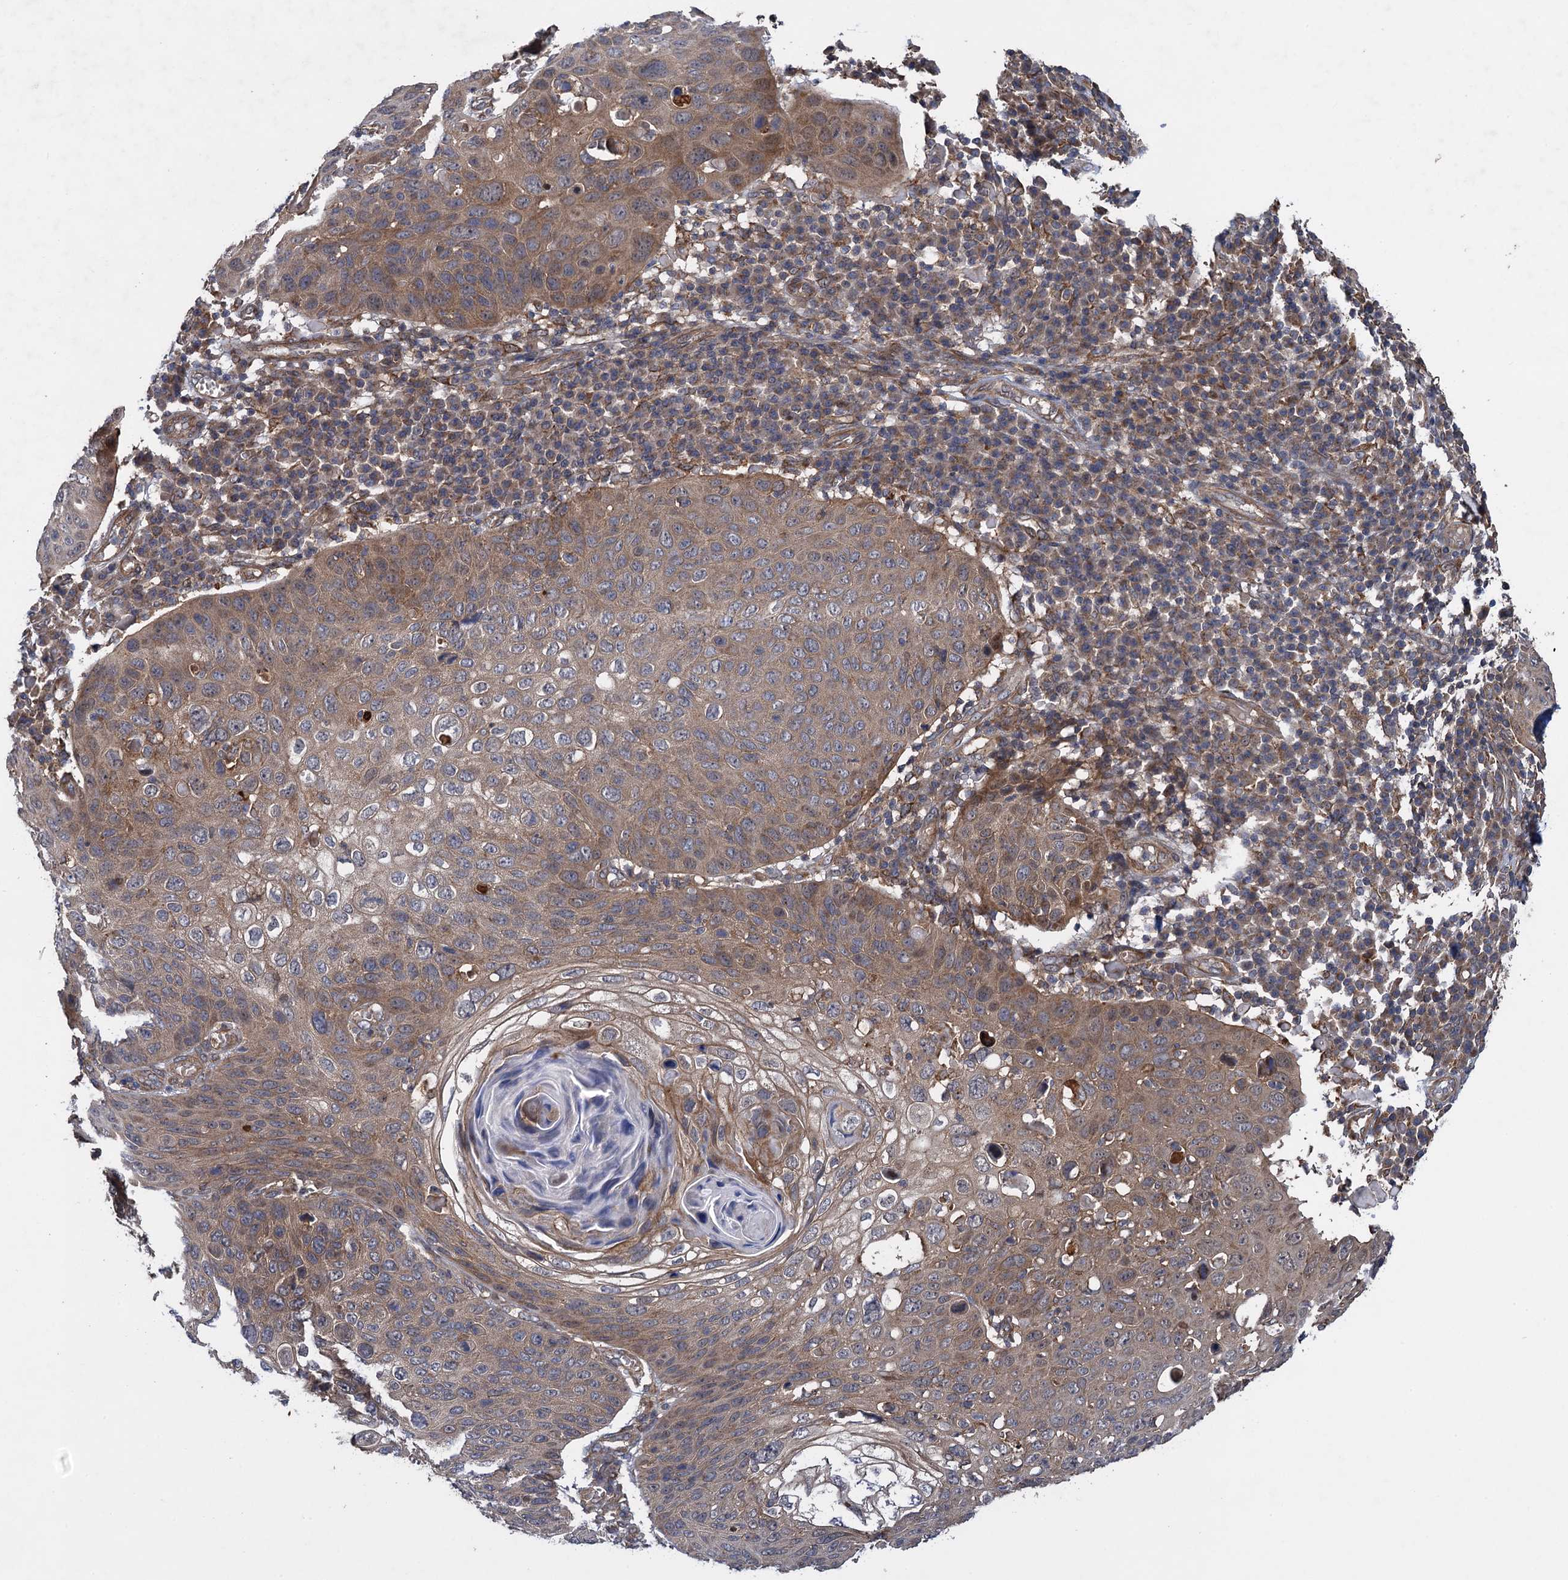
{"staining": {"intensity": "weak", "quantity": "25%-75%", "location": "cytoplasmic/membranous"}, "tissue": "skin cancer", "cell_type": "Tumor cells", "image_type": "cancer", "snomed": [{"axis": "morphology", "description": "Squamous cell carcinoma, NOS"}, {"axis": "topography", "description": "Skin"}], "caption": "Immunohistochemical staining of skin squamous cell carcinoma exhibits low levels of weak cytoplasmic/membranous protein expression in about 25%-75% of tumor cells. (DAB (3,3'-diaminobenzidine) IHC with brightfield microscopy, high magnification).", "gene": "HAUS1", "patient": {"sex": "female", "age": 90}}